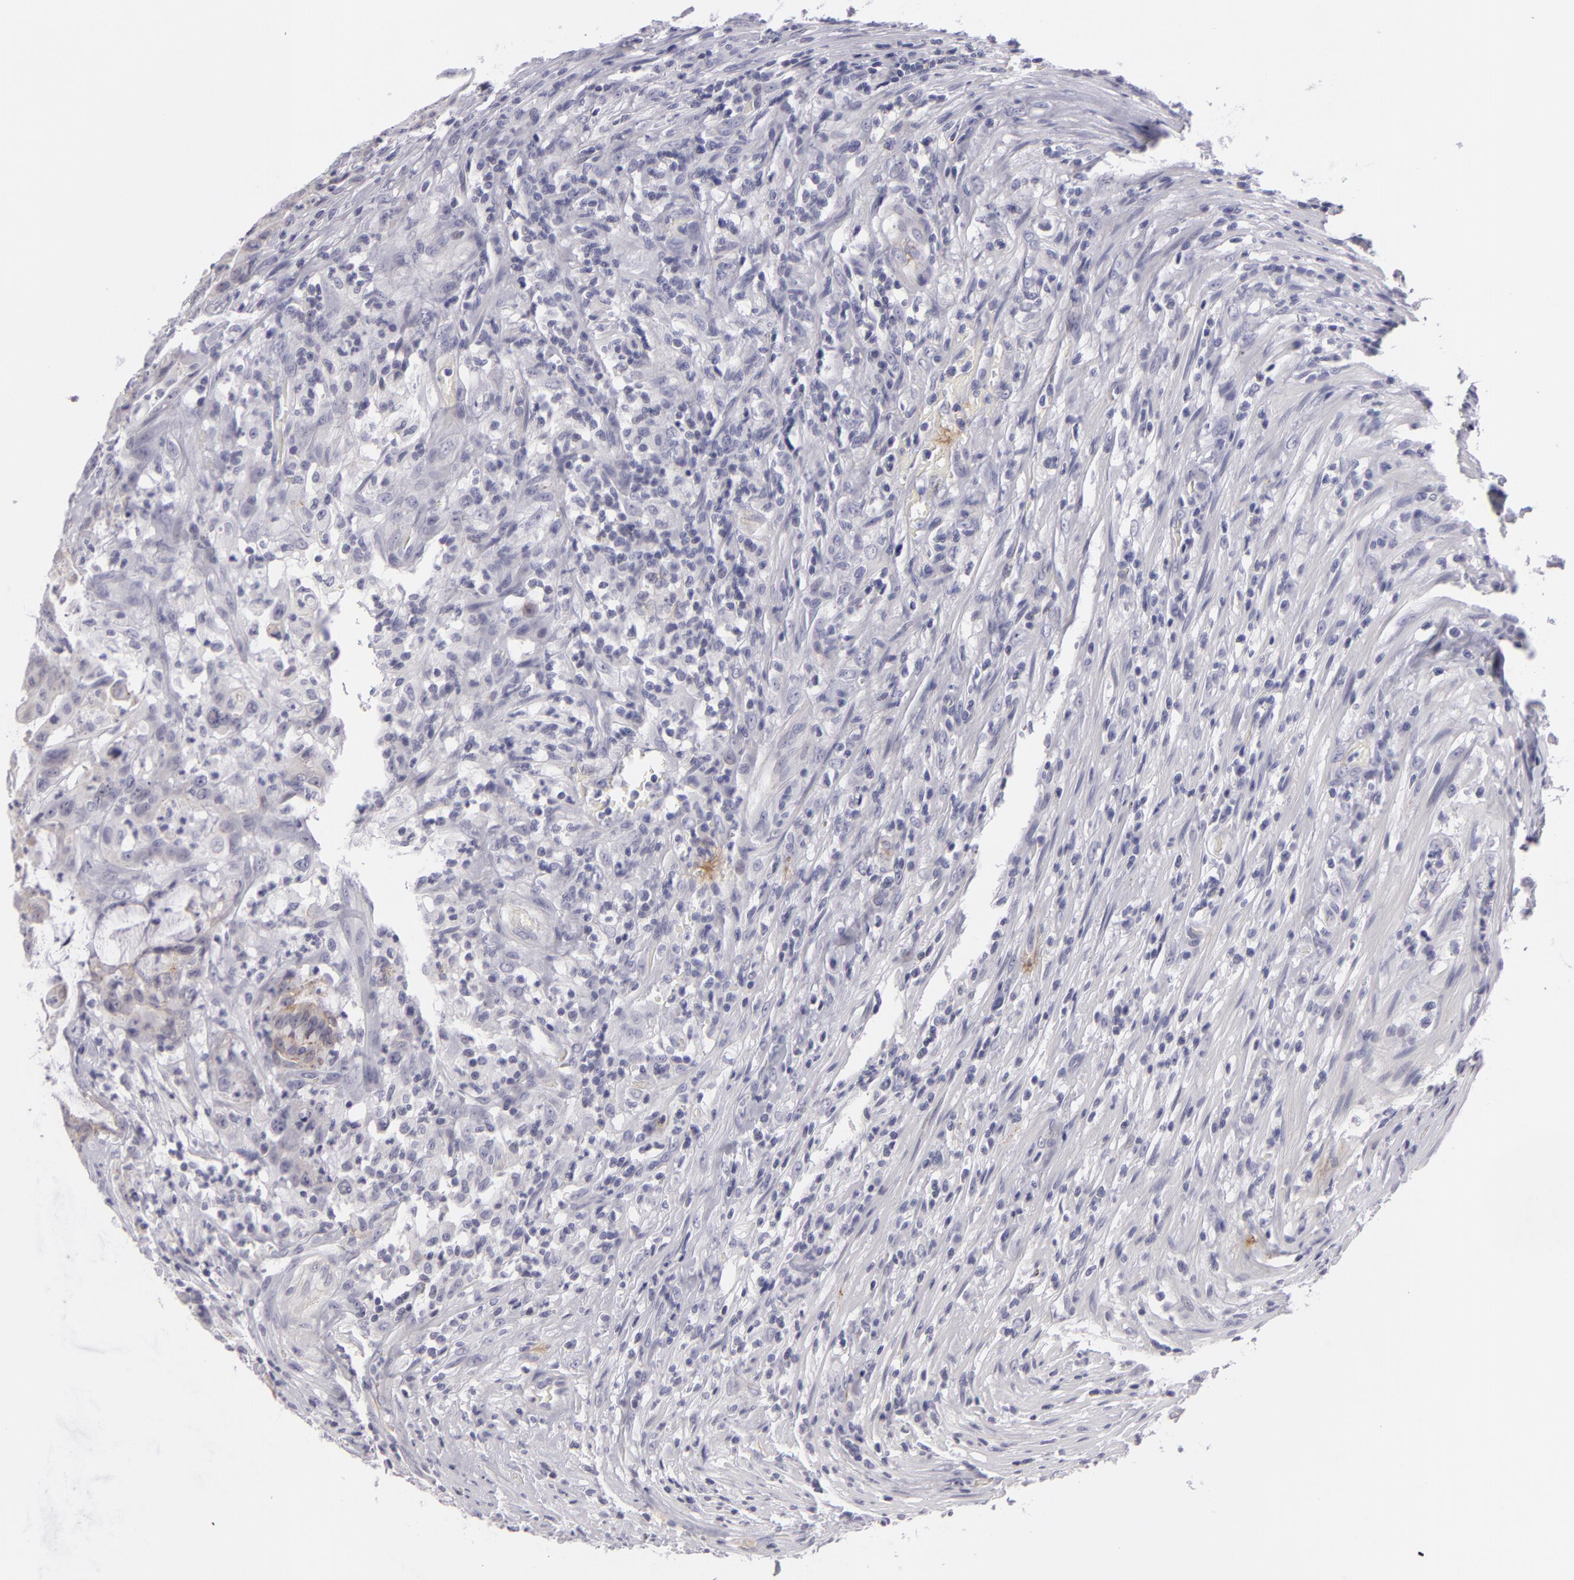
{"staining": {"intensity": "weak", "quantity": "25%-75%", "location": "cytoplasmic/membranous"}, "tissue": "colorectal cancer", "cell_type": "Tumor cells", "image_type": "cancer", "snomed": [{"axis": "morphology", "description": "Adenocarcinoma, NOS"}, {"axis": "topography", "description": "Colon"}], "caption": "Human colorectal adenocarcinoma stained with a brown dye demonstrates weak cytoplasmic/membranous positive positivity in about 25%-75% of tumor cells.", "gene": "CTNNB1", "patient": {"sex": "male", "age": 54}}